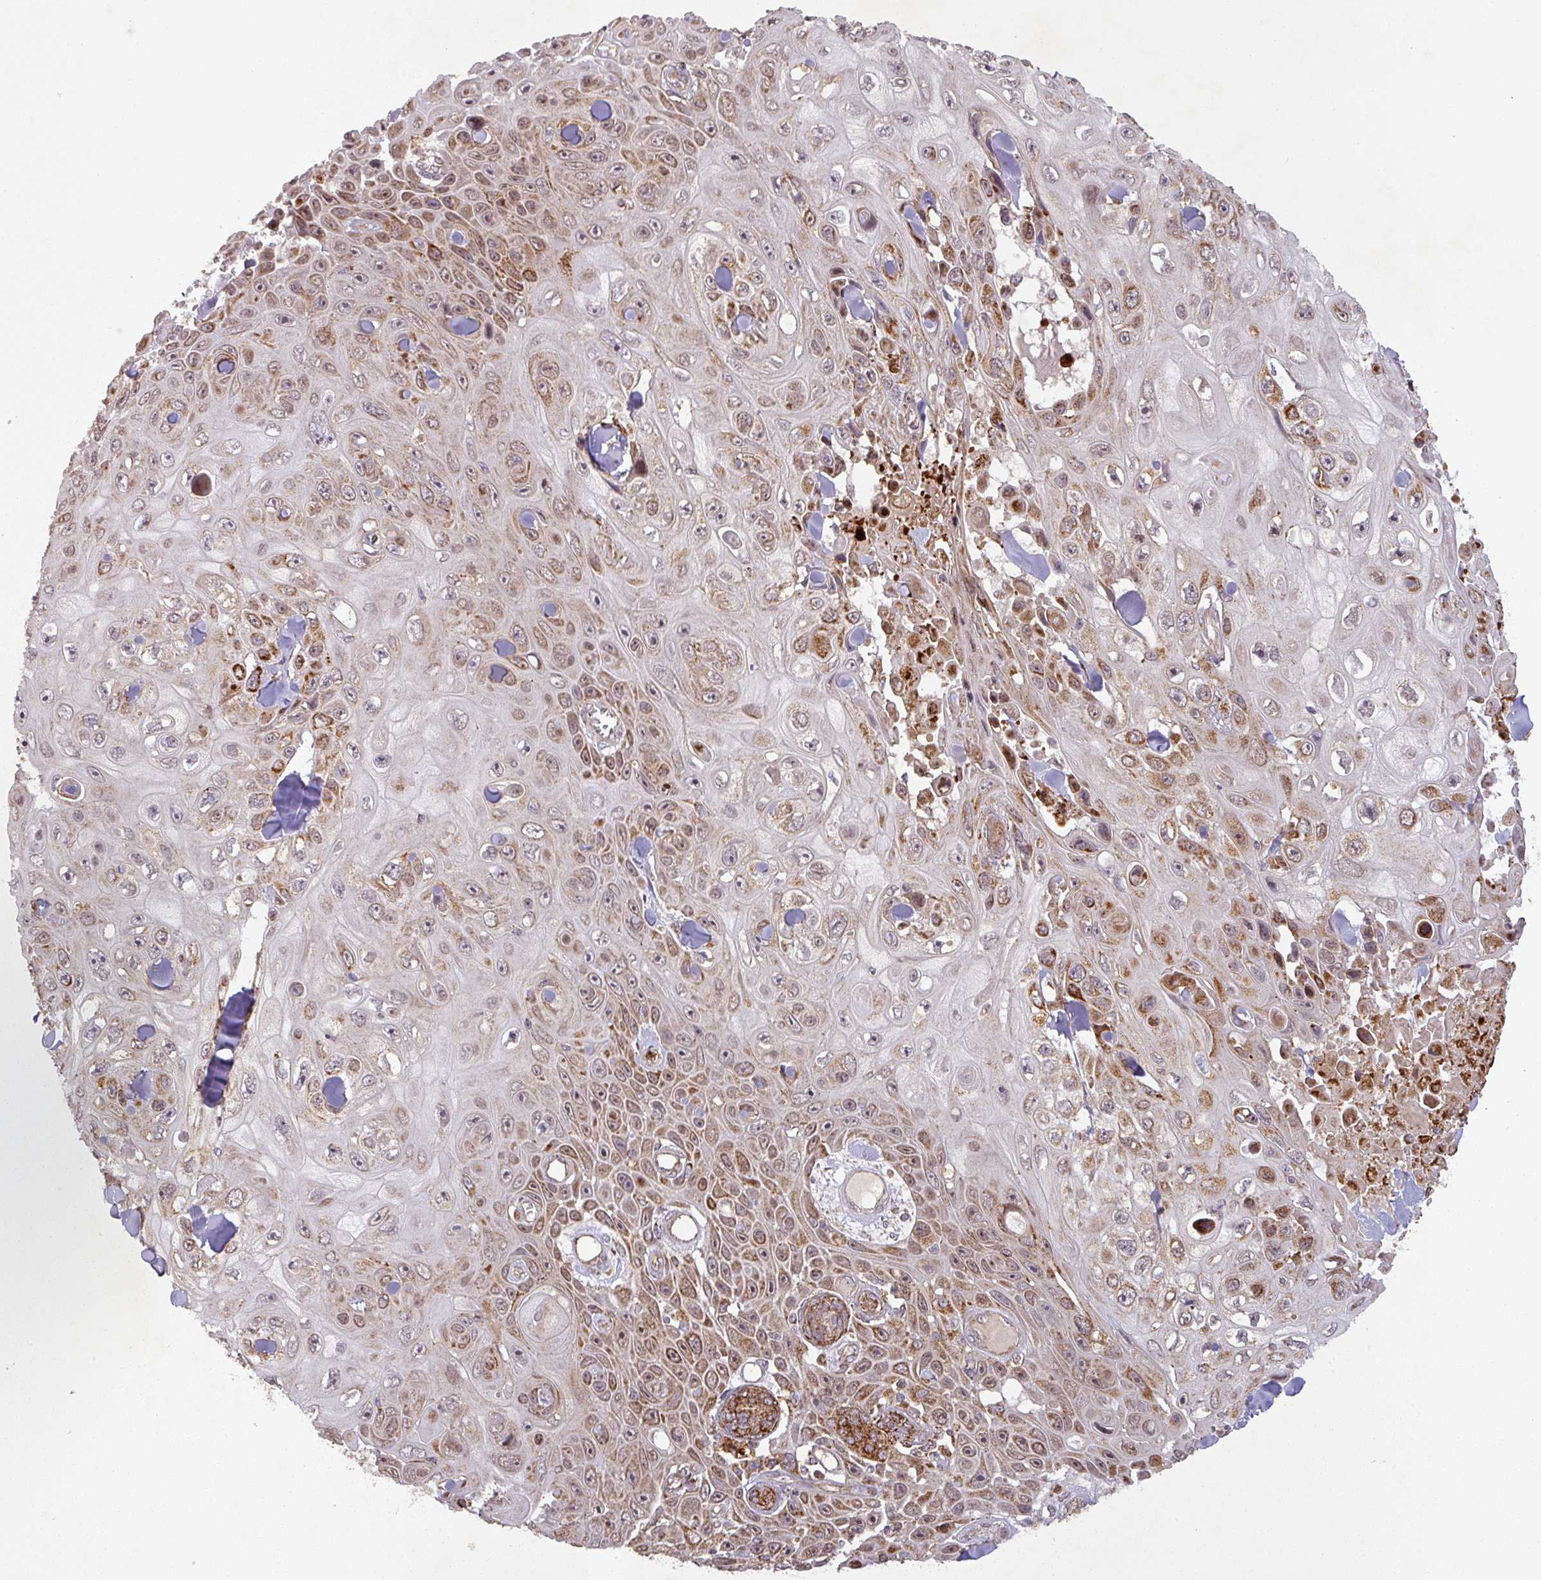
{"staining": {"intensity": "moderate", "quantity": ">75%", "location": "cytoplasmic/membranous"}, "tissue": "skin cancer", "cell_type": "Tumor cells", "image_type": "cancer", "snomed": [{"axis": "morphology", "description": "Squamous cell carcinoma, NOS"}, {"axis": "topography", "description": "Skin"}], "caption": "Skin cancer (squamous cell carcinoma) was stained to show a protein in brown. There is medium levels of moderate cytoplasmic/membranous staining in about >75% of tumor cells. The protein of interest is stained brown, and the nuclei are stained in blue (DAB (3,3'-diaminobenzidine) IHC with brightfield microscopy, high magnification).", "gene": "GPD2", "patient": {"sex": "male", "age": 82}}